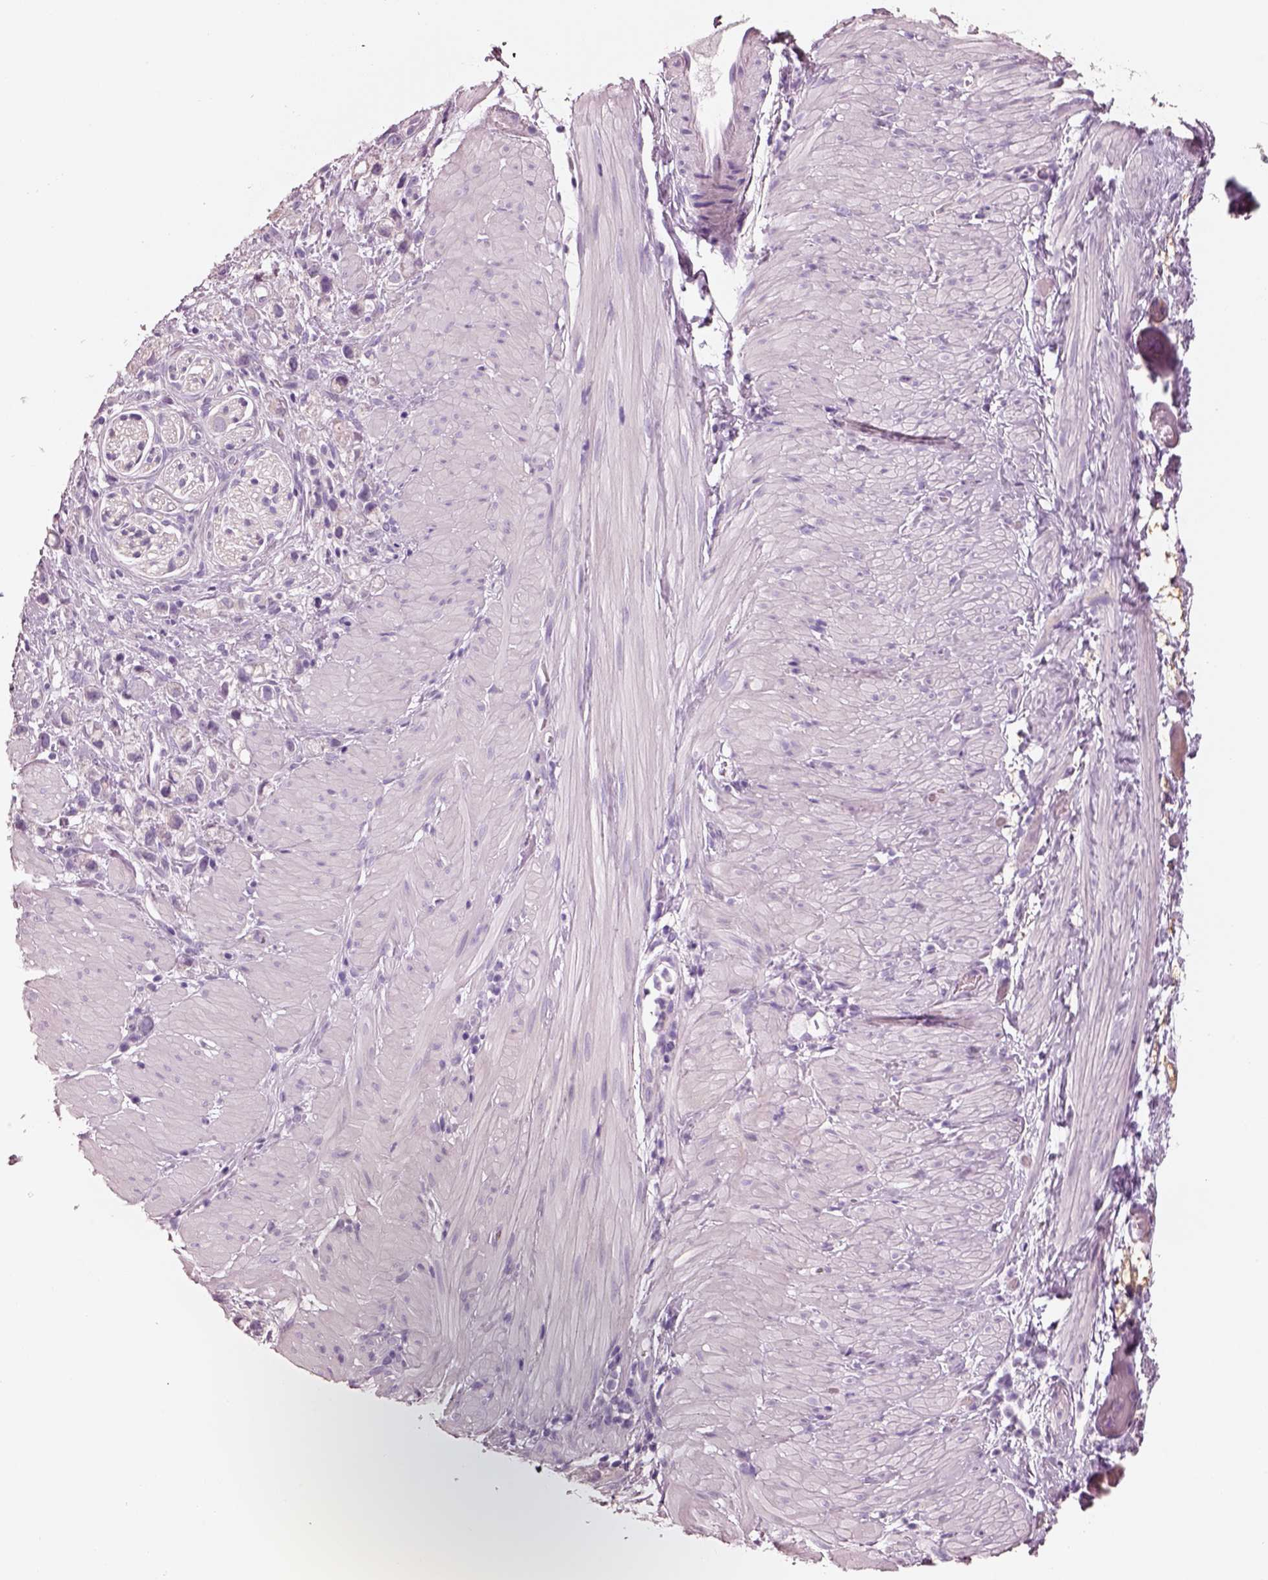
{"staining": {"intensity": "negative", "quantity": "none", "location": "none"}, "tissue": "stomach cancer", "cell_type": "Tumor cells", "image_type": "cancer", "snomed": [{"axis": "morphology", "description": "Adenocarcinoma, NOS"}, {"axis": "topography", "description": "Stomach"}], "caption": "Photomicrograph shows no significant protein staining in tumor cells of adenocarcinoma (stomach).", "gene": "PNOC", "patient": {"sex": "female", "age": 59}}